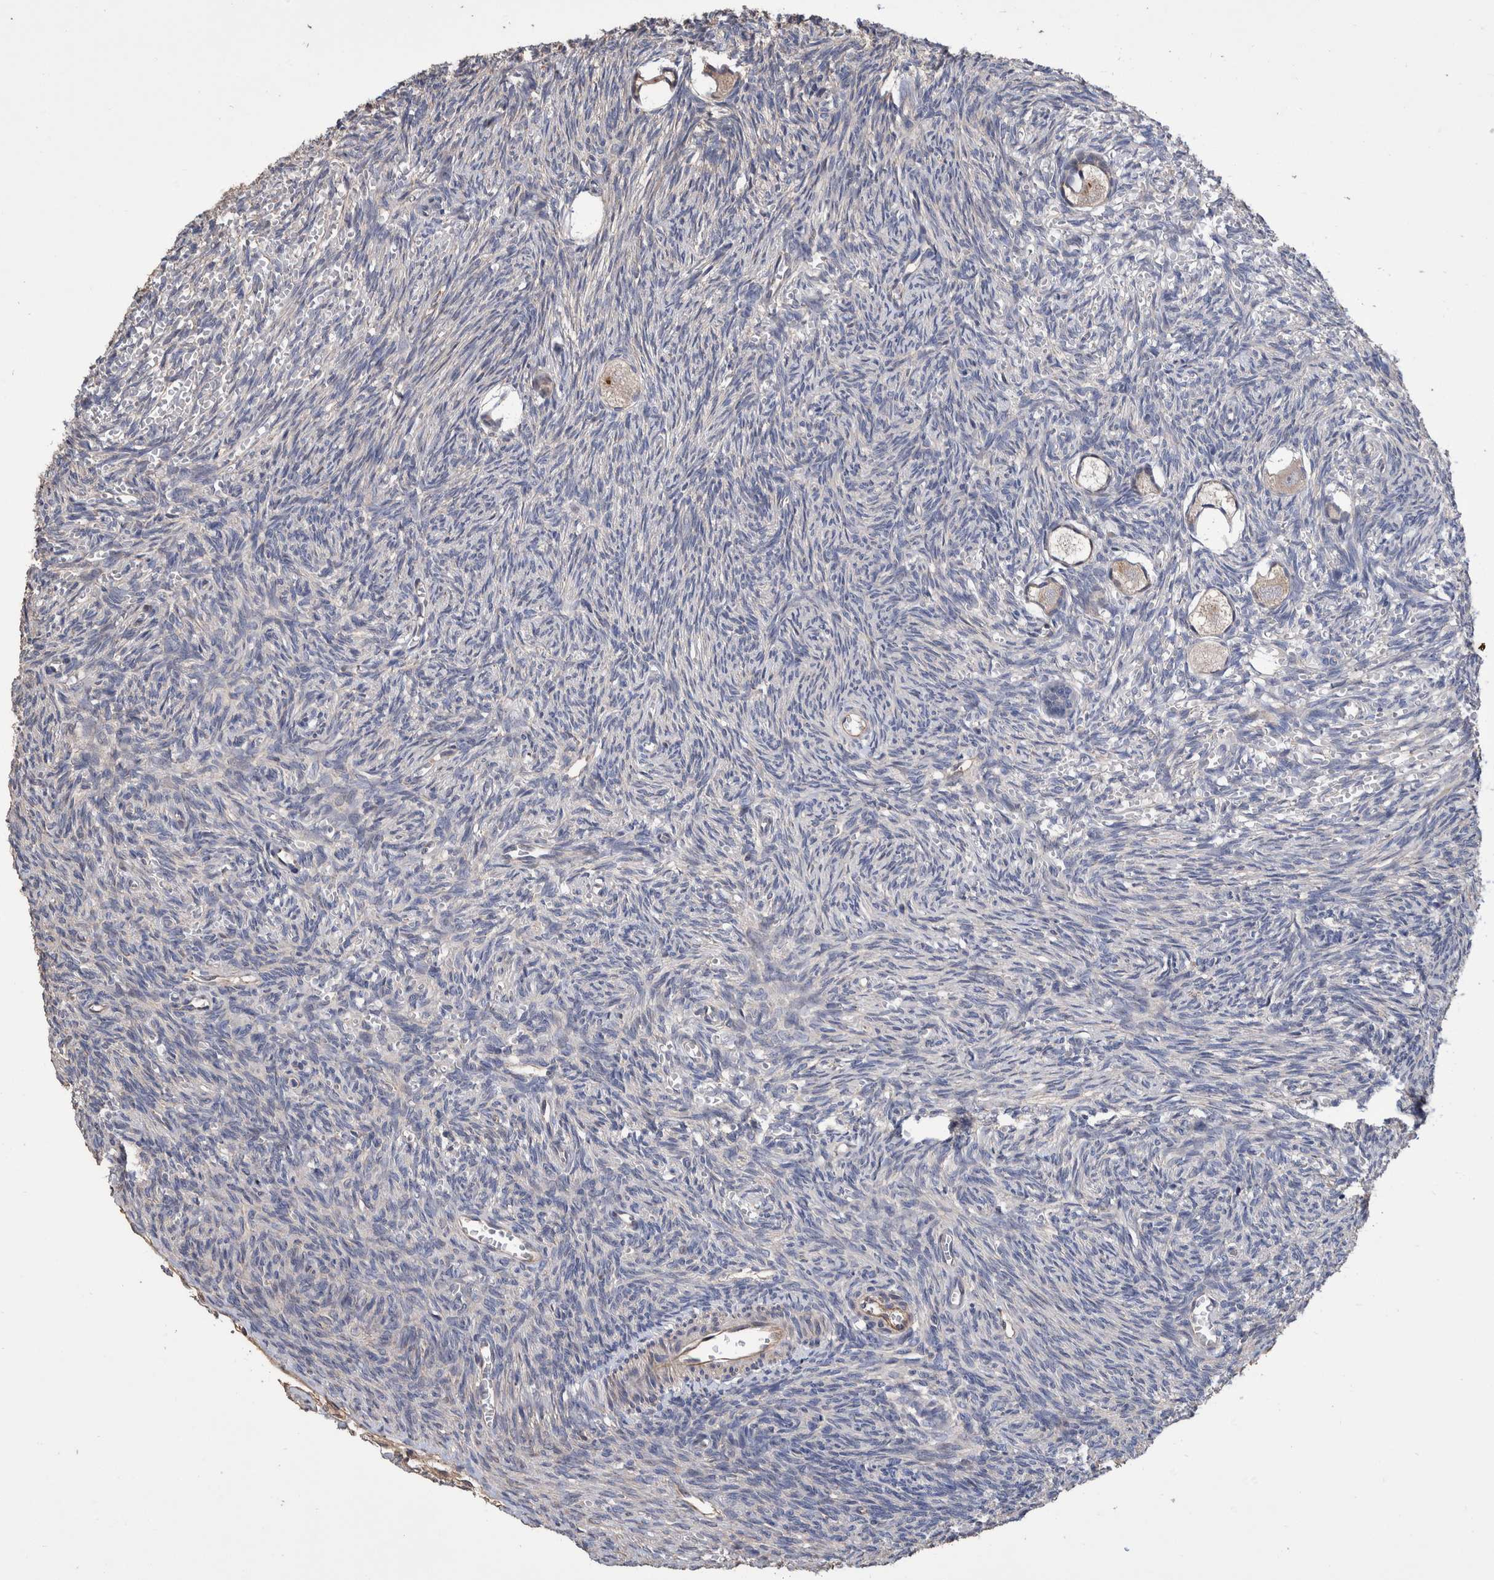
{"staining": {"intensity": "negative", "quantity": "none", "location": "none"}, "tissue": "ovary", "cell_type": "Follicle cells", "image_type": "normal", "snomed": [{"axis": "morphology", "description": "Normal tissue, NOS"}, {"axis": "topography", "description": "Ovary"}], "caption": "Immunohistochemical staining of unremarkable human ovary shows no significant positivity in follicle cells.", "gene": "SLC45A4", "patient": {"sex": "female", "age": 27}}